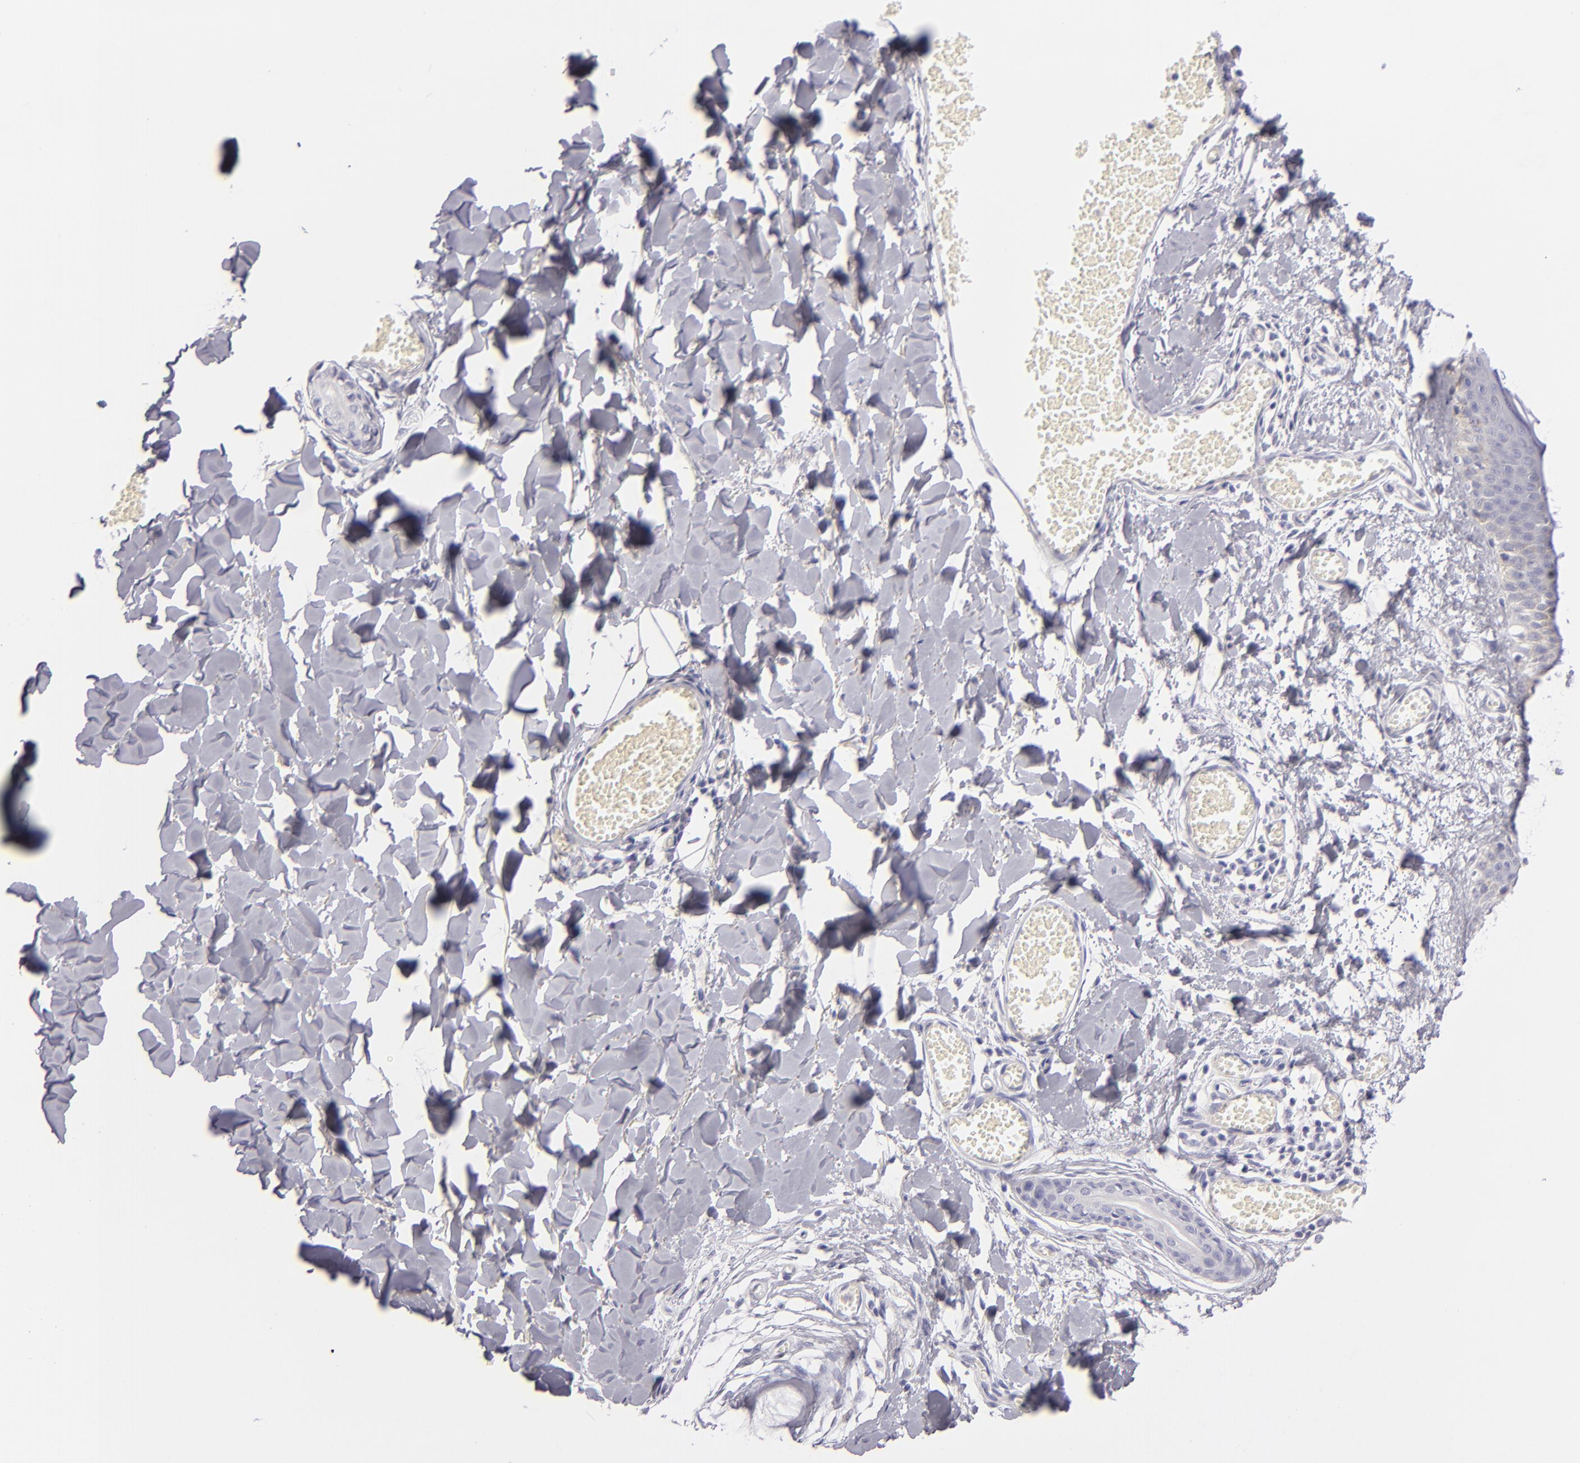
{"staining": {"intensity": "negative", "quantity": "none", "location": "none"}, "tissue": "skin", "cell_type": "Fibroblasts", "image_type": "normal", "snomed": [{"axis": "morphology", "description": "Normal tissue, NOS"}, {"axis": "morphology", "description": "Sarcoma, NOS"}, {"axis": "topography", "description": "Skin"}, {"axis": "topography", "description": "Soft tissue"}], "caption": "The immunohistochemistry (IHC) photomicrograph has no significant expression in fibroblasts of skin.", "gene": "VIL1", "patient": {"sex": "female", "age": 51}}